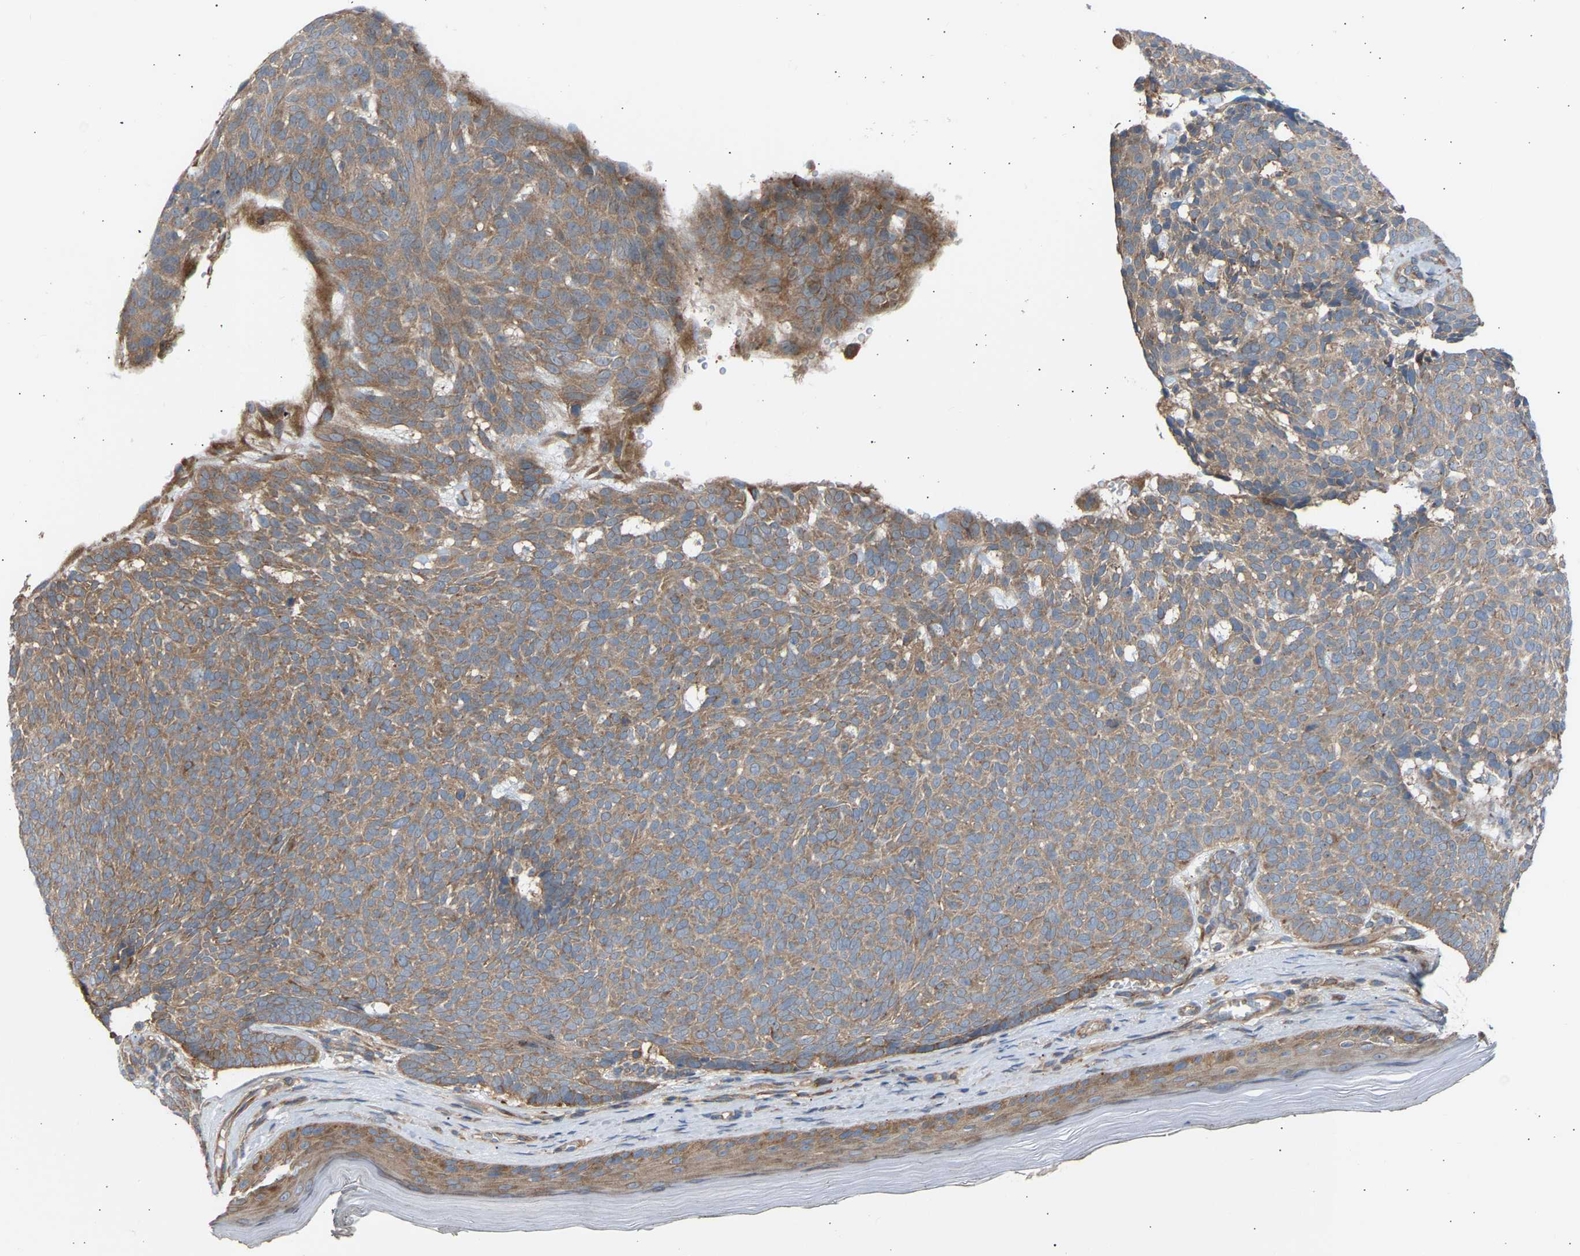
{"staining": {"intensity": "weak", "quantity": ">75%", "location": "cytoplasmic/membranous"}, "tissue": "skin cancer", "cell_type": "Tumor cells", "image_type": "cancer", "snomed": [{"axis": "morphology", "description": "Basal cell carcinoma"}, {"axis": "topography", "description": "Skin"}], "caption": "This is a histology image of IHC staining of skin cancer, which shows weak staining in the cytoplasmic/membranous of tumor cells.", "gene": "GCN1", "patient": {"sex": "male", "age": 61}}